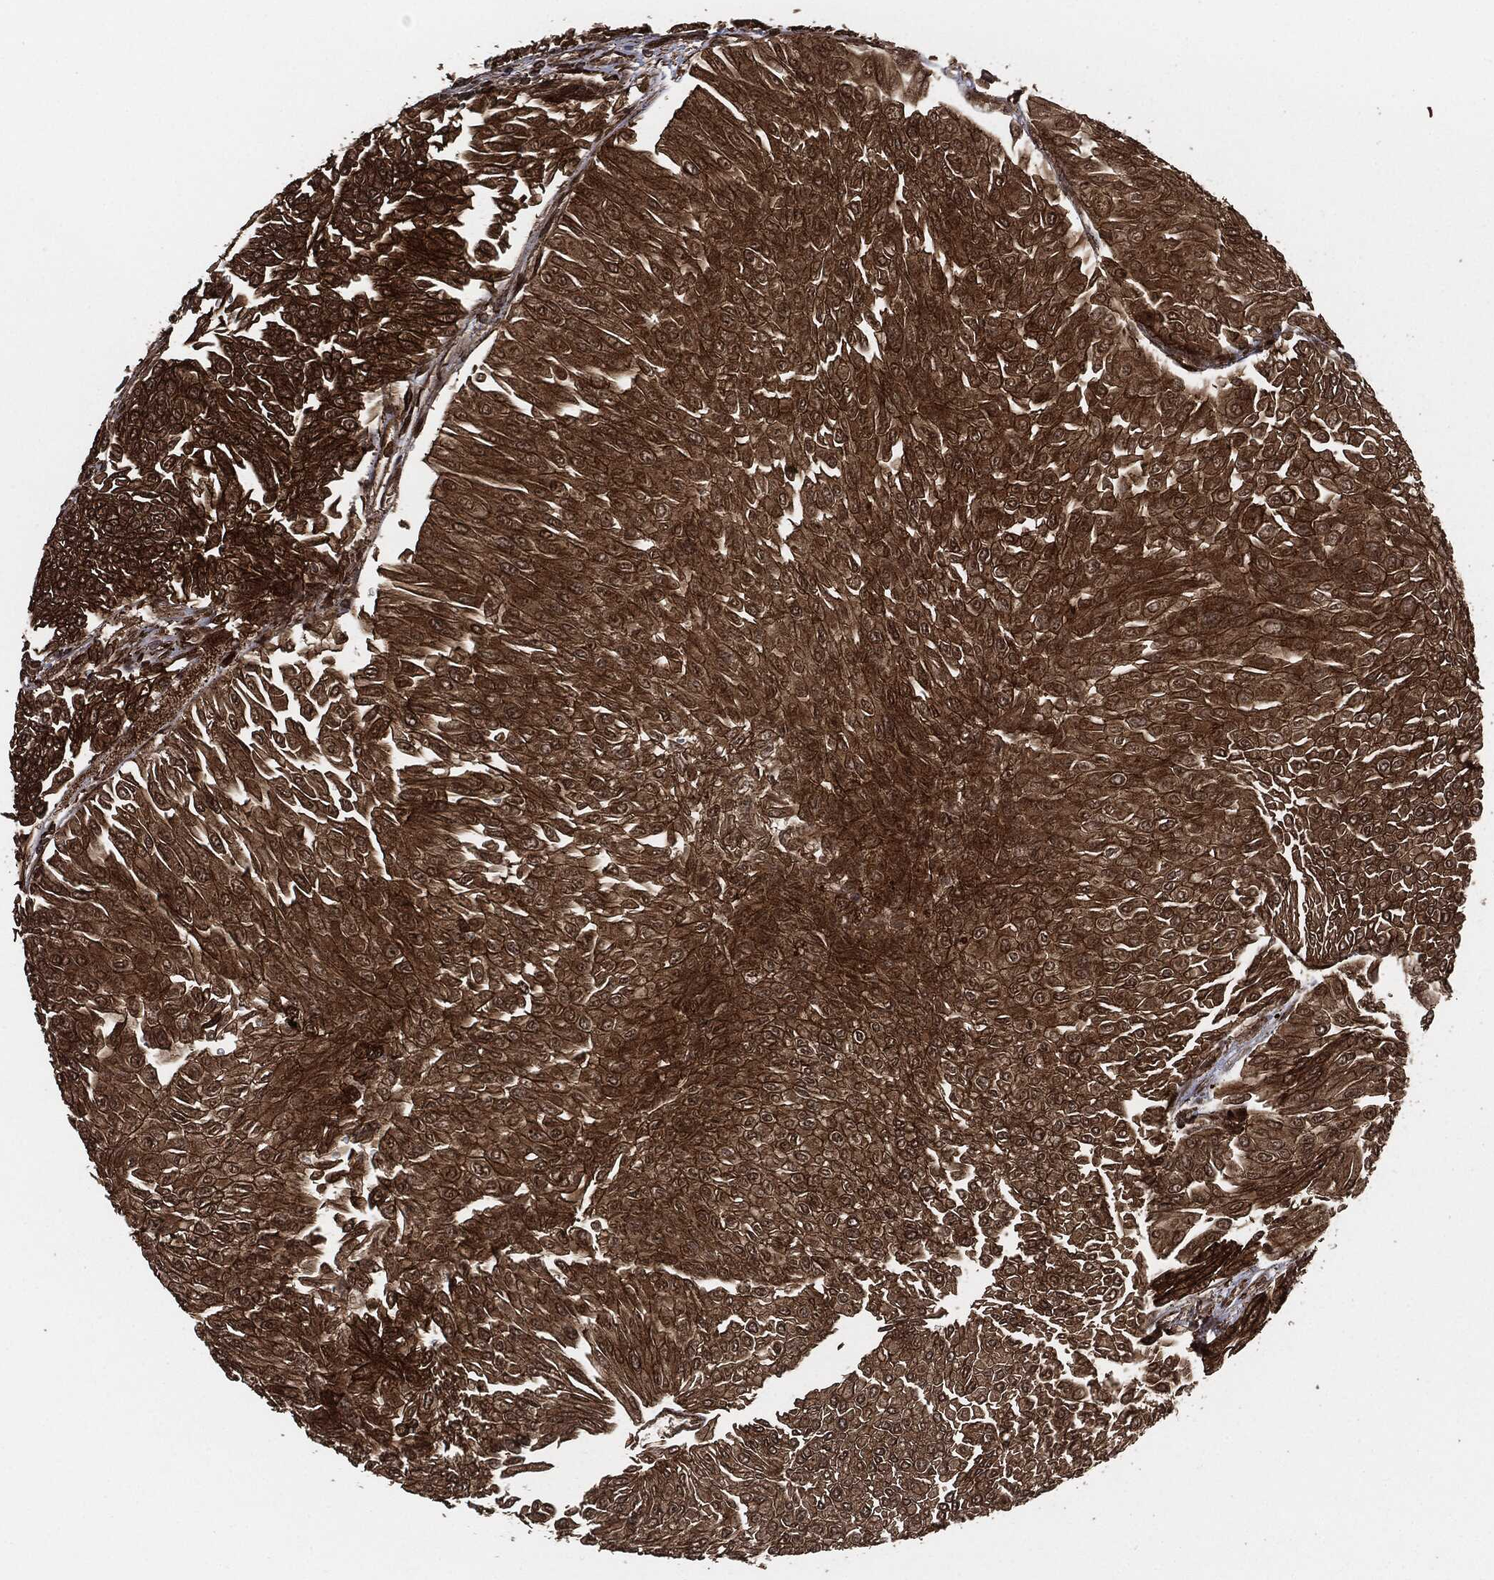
{"staining": {"intensity": "strong", "quantity": ">75%", "location": "cytoplasmic/membranous"}, "tissue": "urothelial cancer", "cell_type": "Tumor cells", "image_type": "cancer", "snomed": [{"axis": "morphology", "description": "Urothelial carcinoma, Low grade"}, {"axis": "topography", "description": "Urinary bladder"}], "caption": "Immunohistochemical staining of low-grade urothelial carcinoma displays high levels of strong cytoplasmic/membranous protein staining in about >75% of tumor cells.", "gene": "IFIT1", "patient": {"sex": "male", "age": 67}}